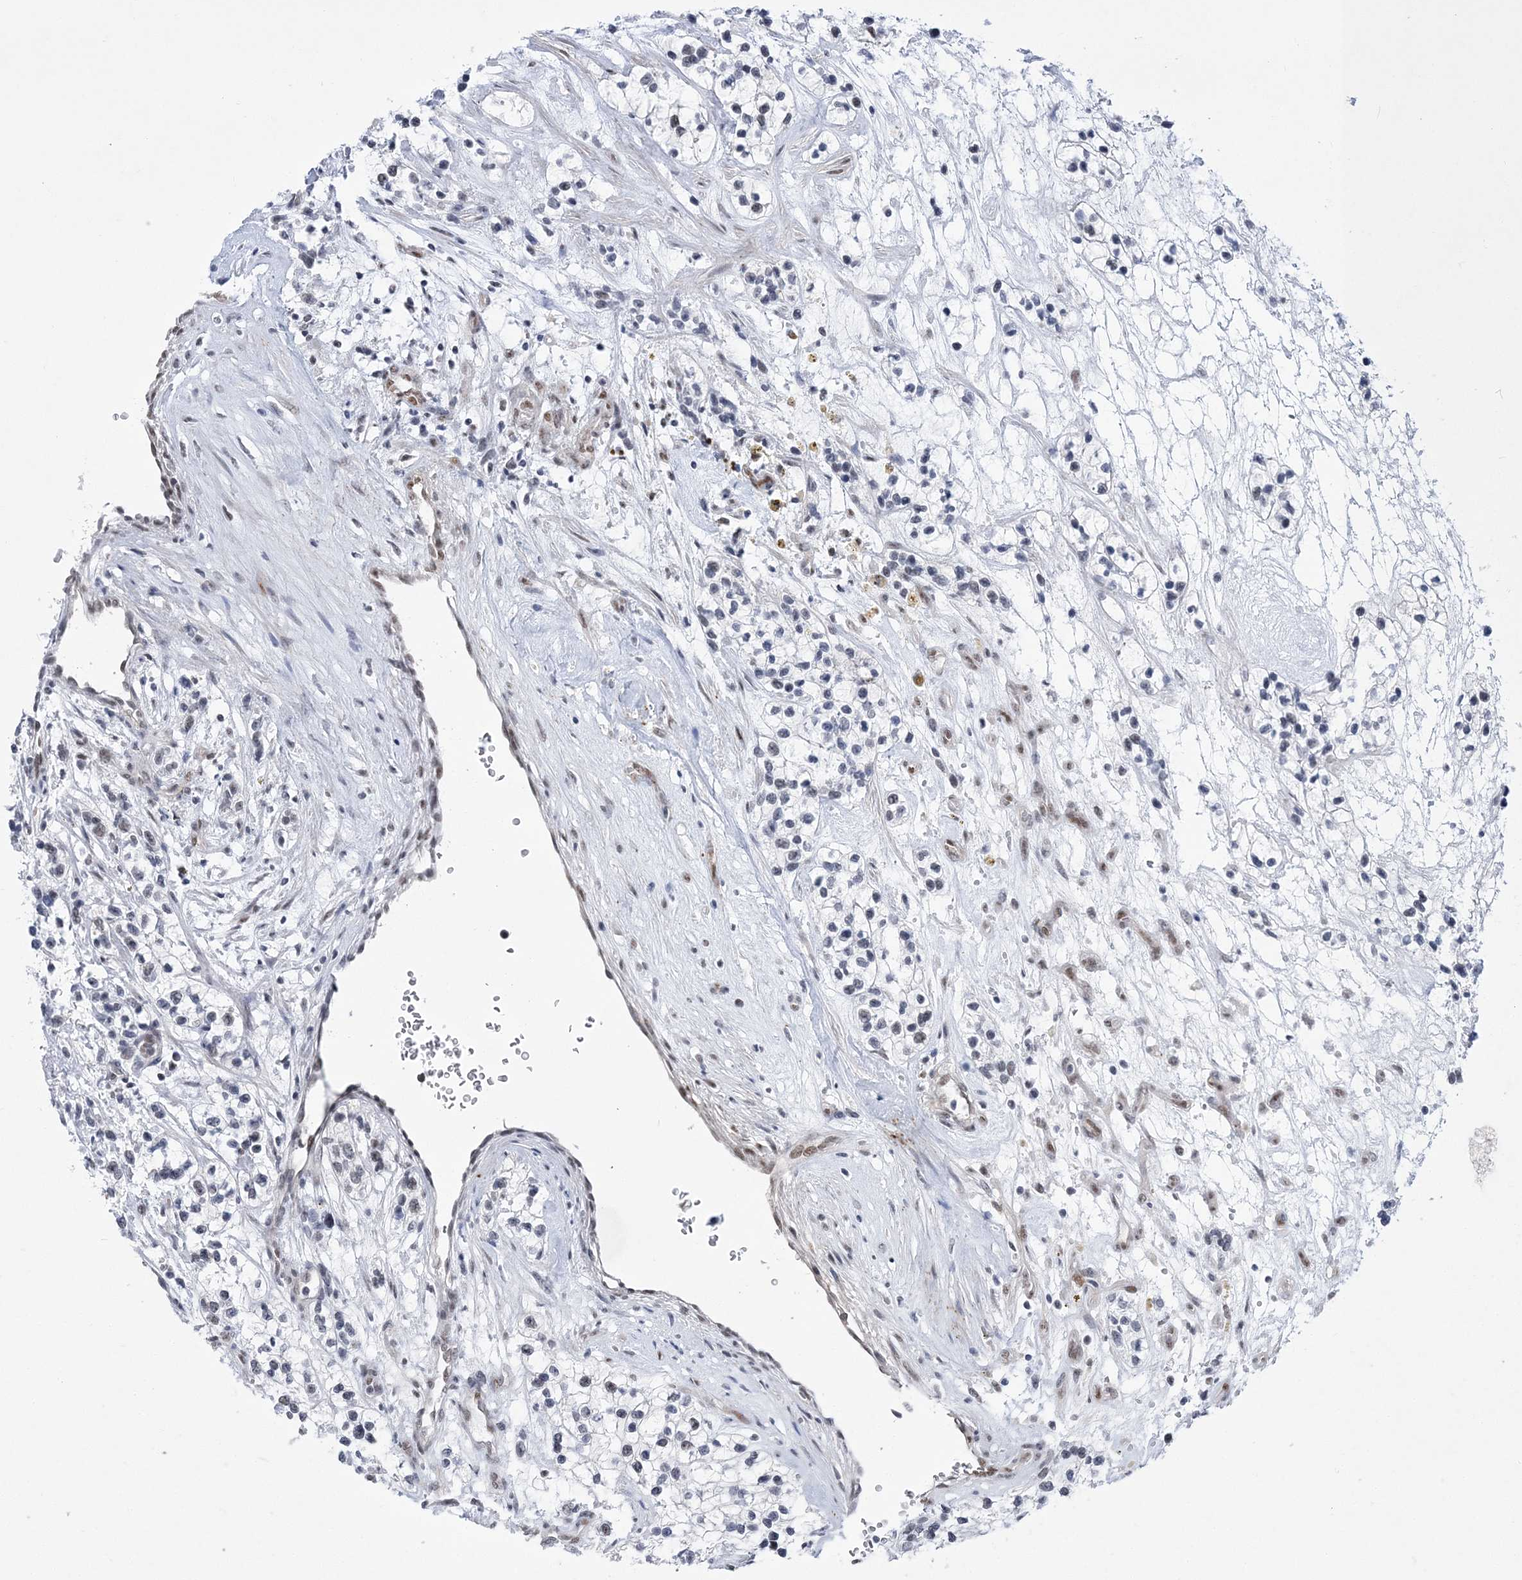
{"staining": {"intensity": "weak", "quantity": "<25%", "location": "nuclear"}, "tissue": "renal cancer", "cell_type": "Tumor cells", "image_type": "cancer", "snomed": [{"axis": "morphology", "description": "Adenocarcinoma, NOS"}, {"axis": "topography", "description": "Kidney"}], "caption": "The histopathology image demonstrates no significant staining in tumor cells of renal cancer.", "gene": "NSUN2", "patient": {"sex": "female", "age": 57}}